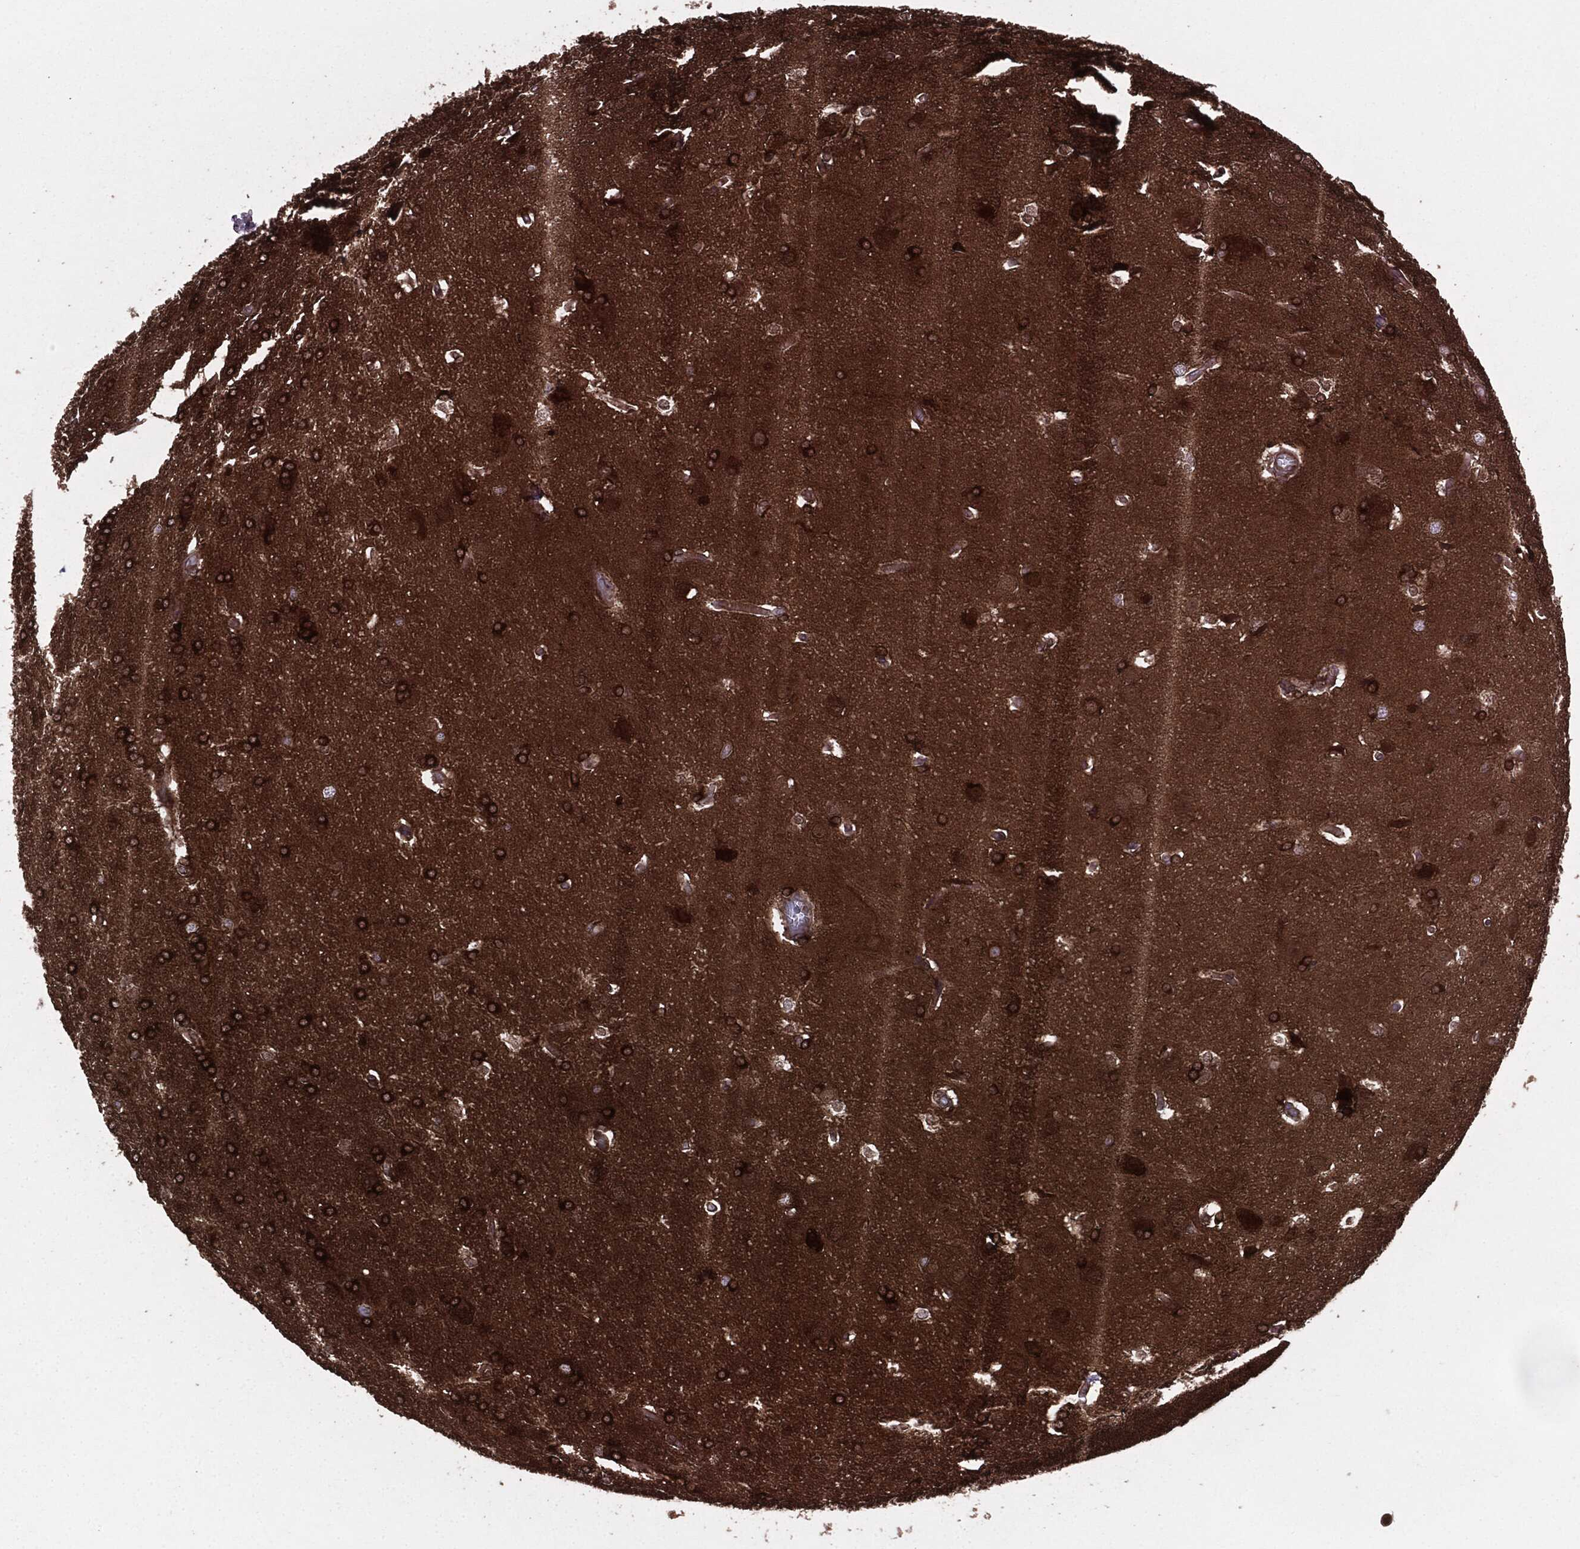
{"staining": {"intensity": "strong", "quantity": ">75%", "location": "cytoplasmic/membranous"}, "tissue": "glioma", "cell_type": "Tumor cells", "image_type": "cancer", "snomed": [{"axis": "morphology", "description": "Glioma, malignant, Low grade"}, {"axis": "topography", "description": "Brain"}], "caption": "The photomicrograph displays staining of glioma, revealing strong cytoplasmic/membranous protein staining (brown color) within tumor cells.", "gene": "RAP1GDS1", "patient": {"sex": "female", "age": 32}}